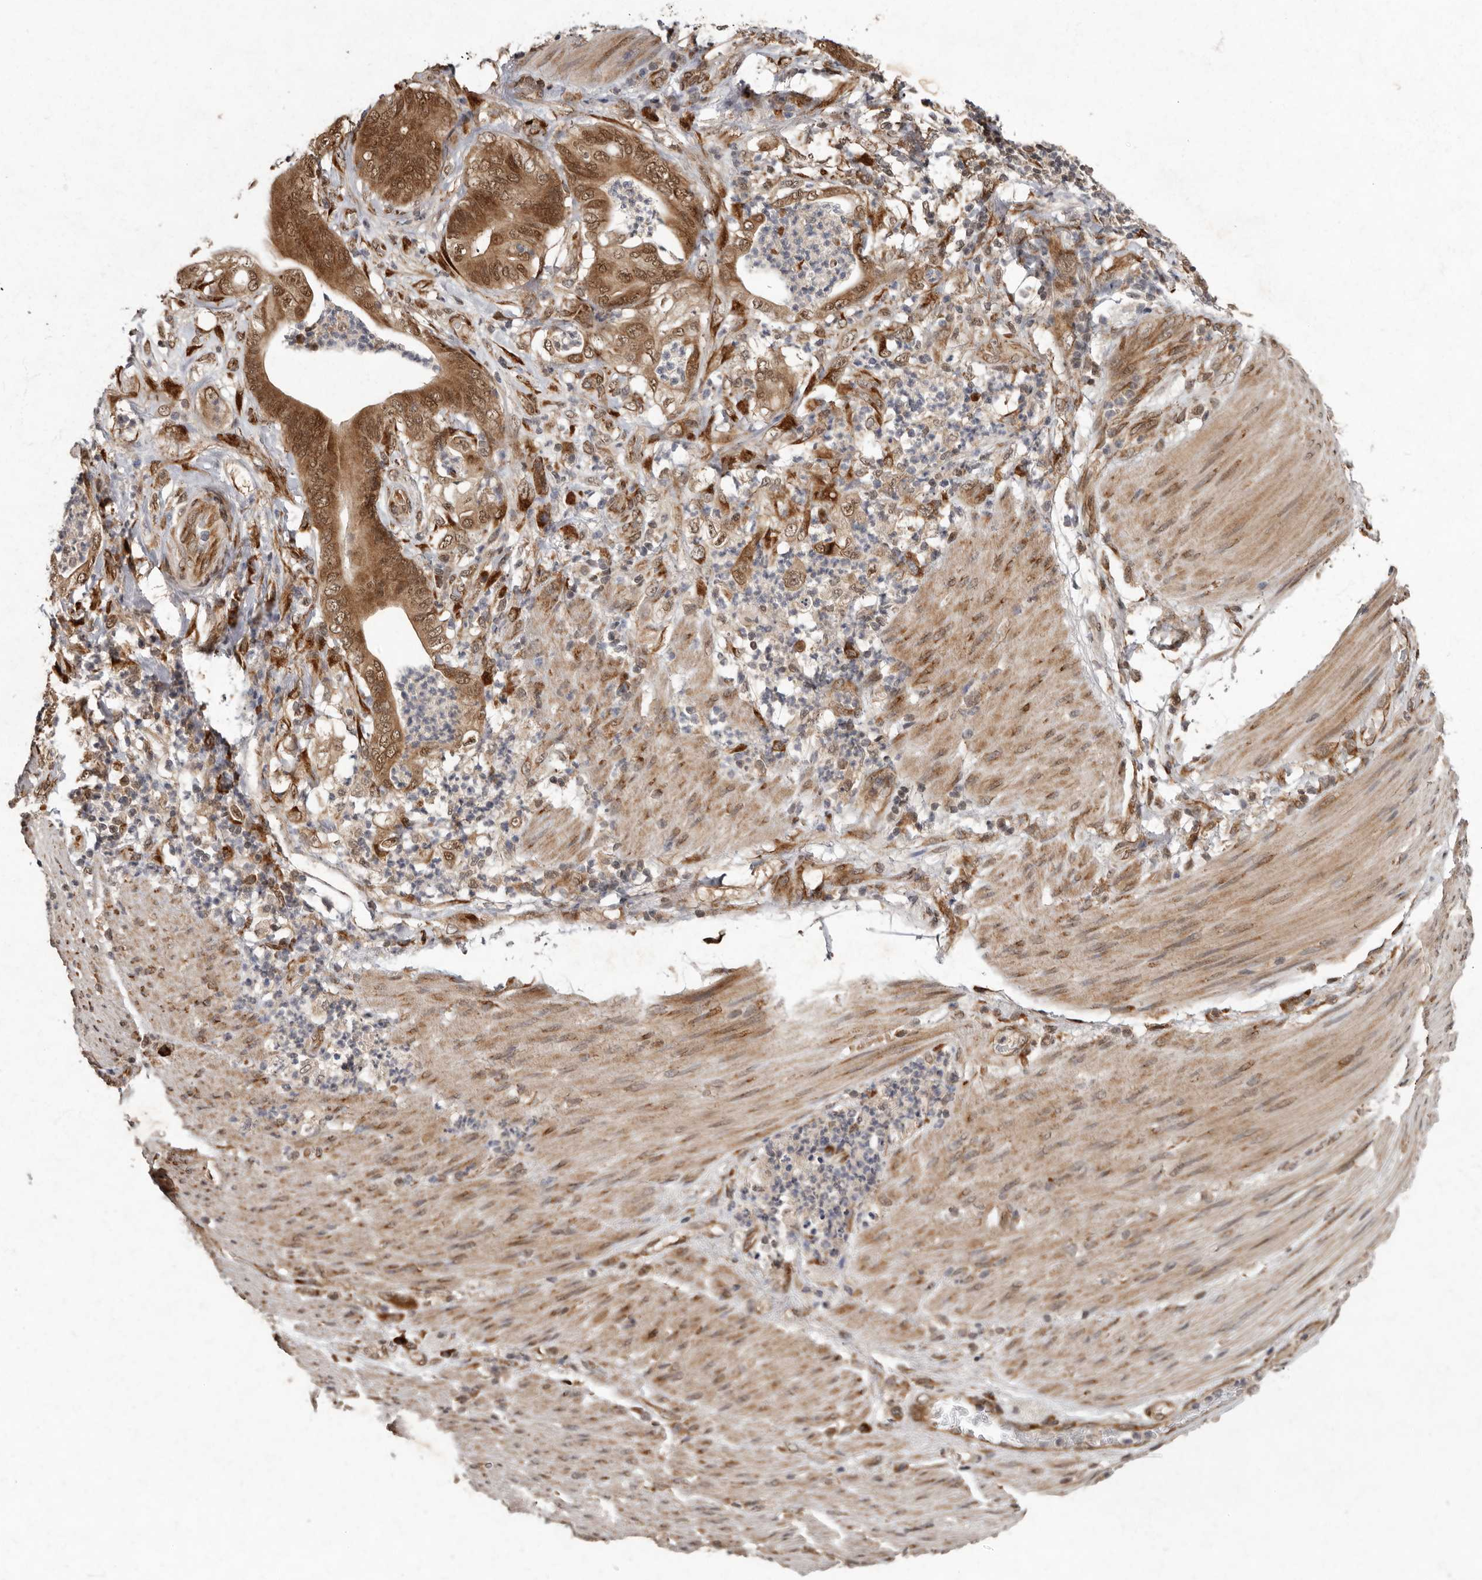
{"staining": {"intensity": "moderate", "quantity": ">75%", "location": "cytoplasmic/membranous,nuclear"}, "tissue": "stomach cancer", "cell_type": "Tumor cells", "image_type": "cancer", "snomed": [{"axis": "morphology", "description": "Adenocarcinoma, NOS"}, {"axis": "topography", "description": "Stomach"}], "caption": "Adenocarcinoma (stomach) stained with DAB immunohistochemistry (IHC) demonstrates medium levels of moderate cytoplasmic/membranous and nuclear expression in approximately >75% of tumor cells.", "gene": "LRGUK", "patient": {"sex": "female", "age": 73}}